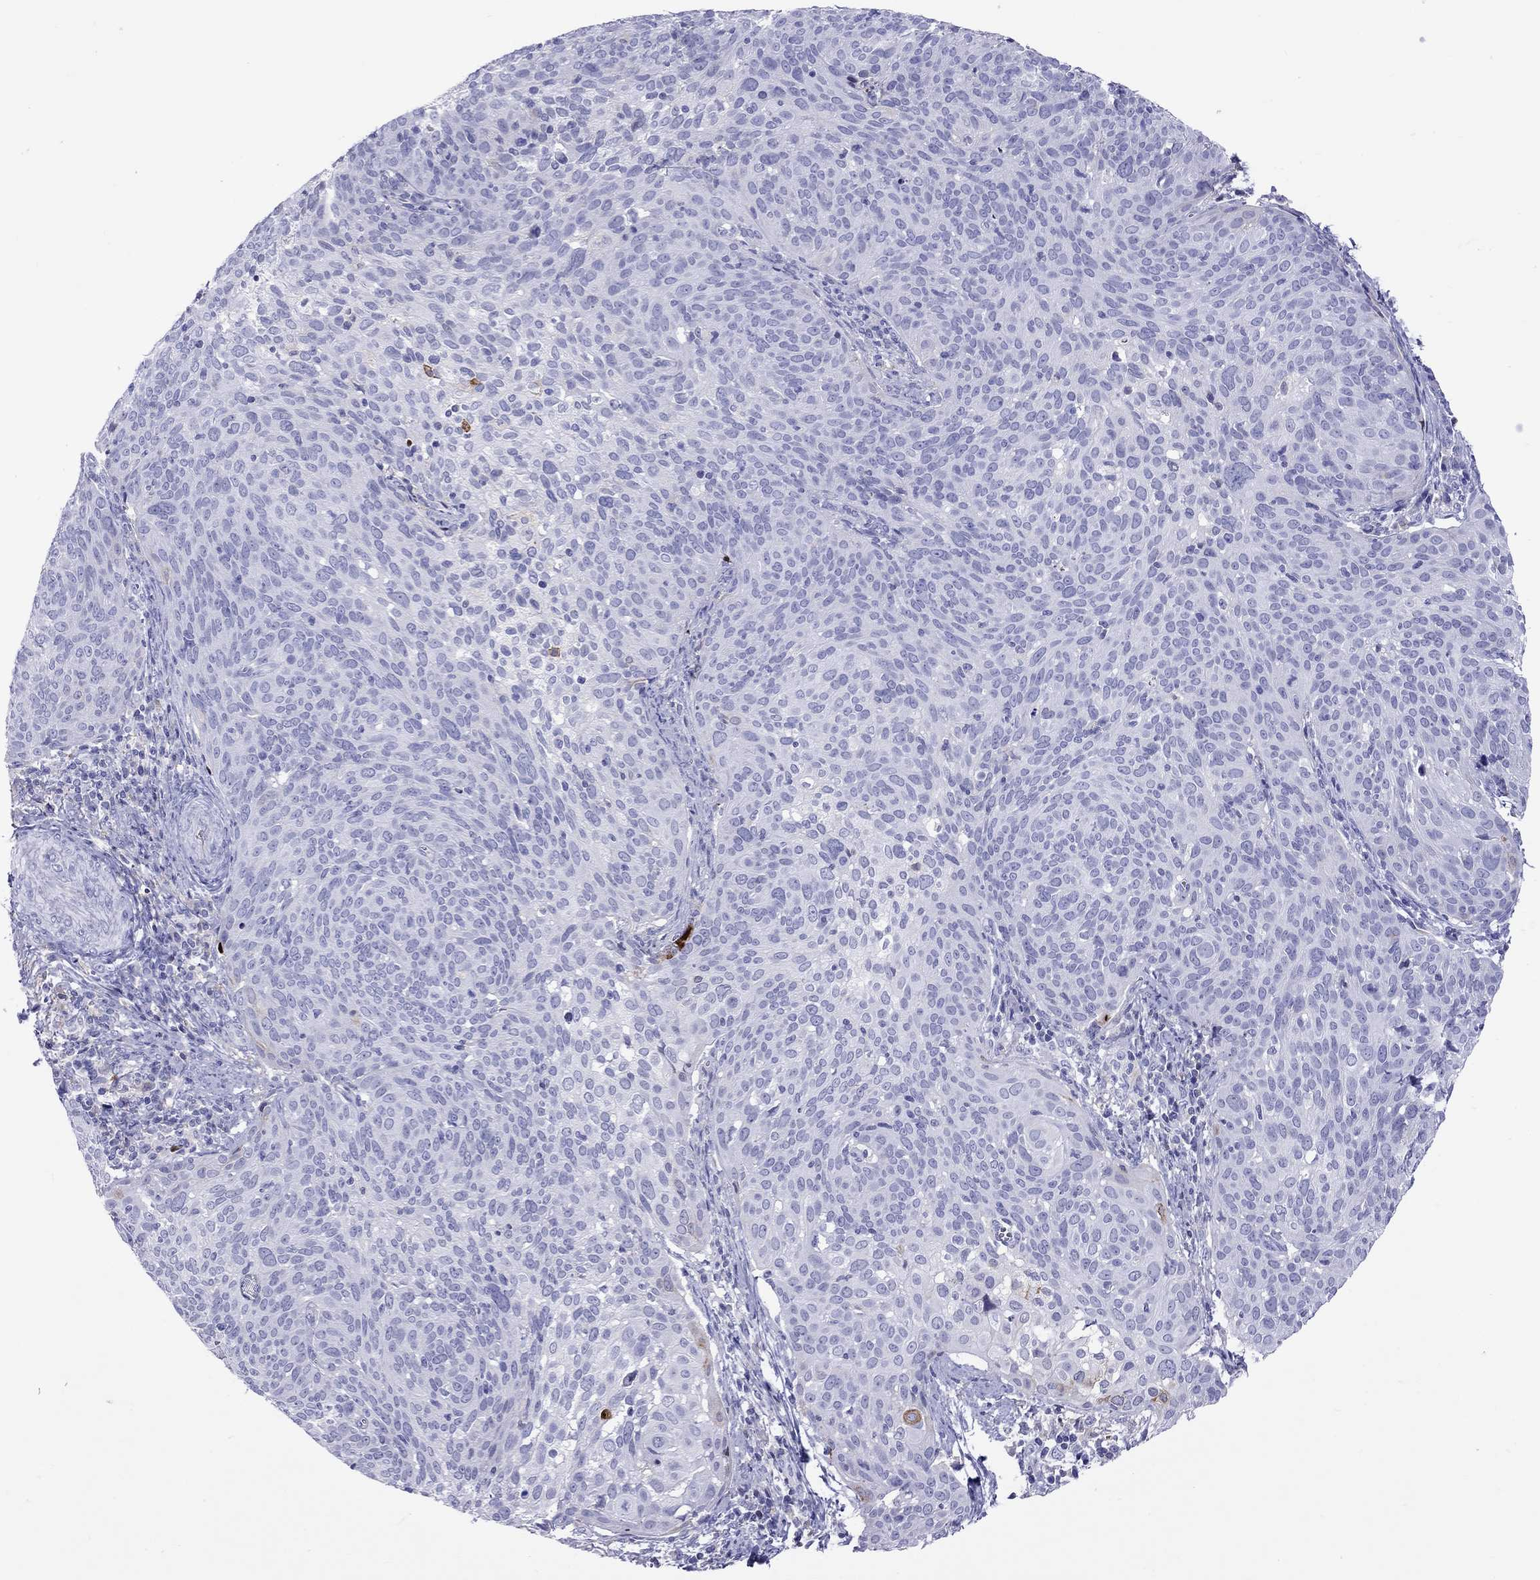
{"staining": {"intensity": "negative", "quantity": "none", "location": "none"}, "tissue": "cervical cancer", "cell_type": "Tumor cells", "image_type": "cancer", "snomed": [{"axis": "morphology", "description": "Squamous cell carcinoma, NOS"}, {"axis": "topography", "description": "Cervix"}], "caption": "Tumor cells show no significant protein staining in cervical cancer. (Brightfield microscopy of DAB IHC at high magnification).", "gene": "SERPINA3", "patient": {"sex": "female", "age": 39}}